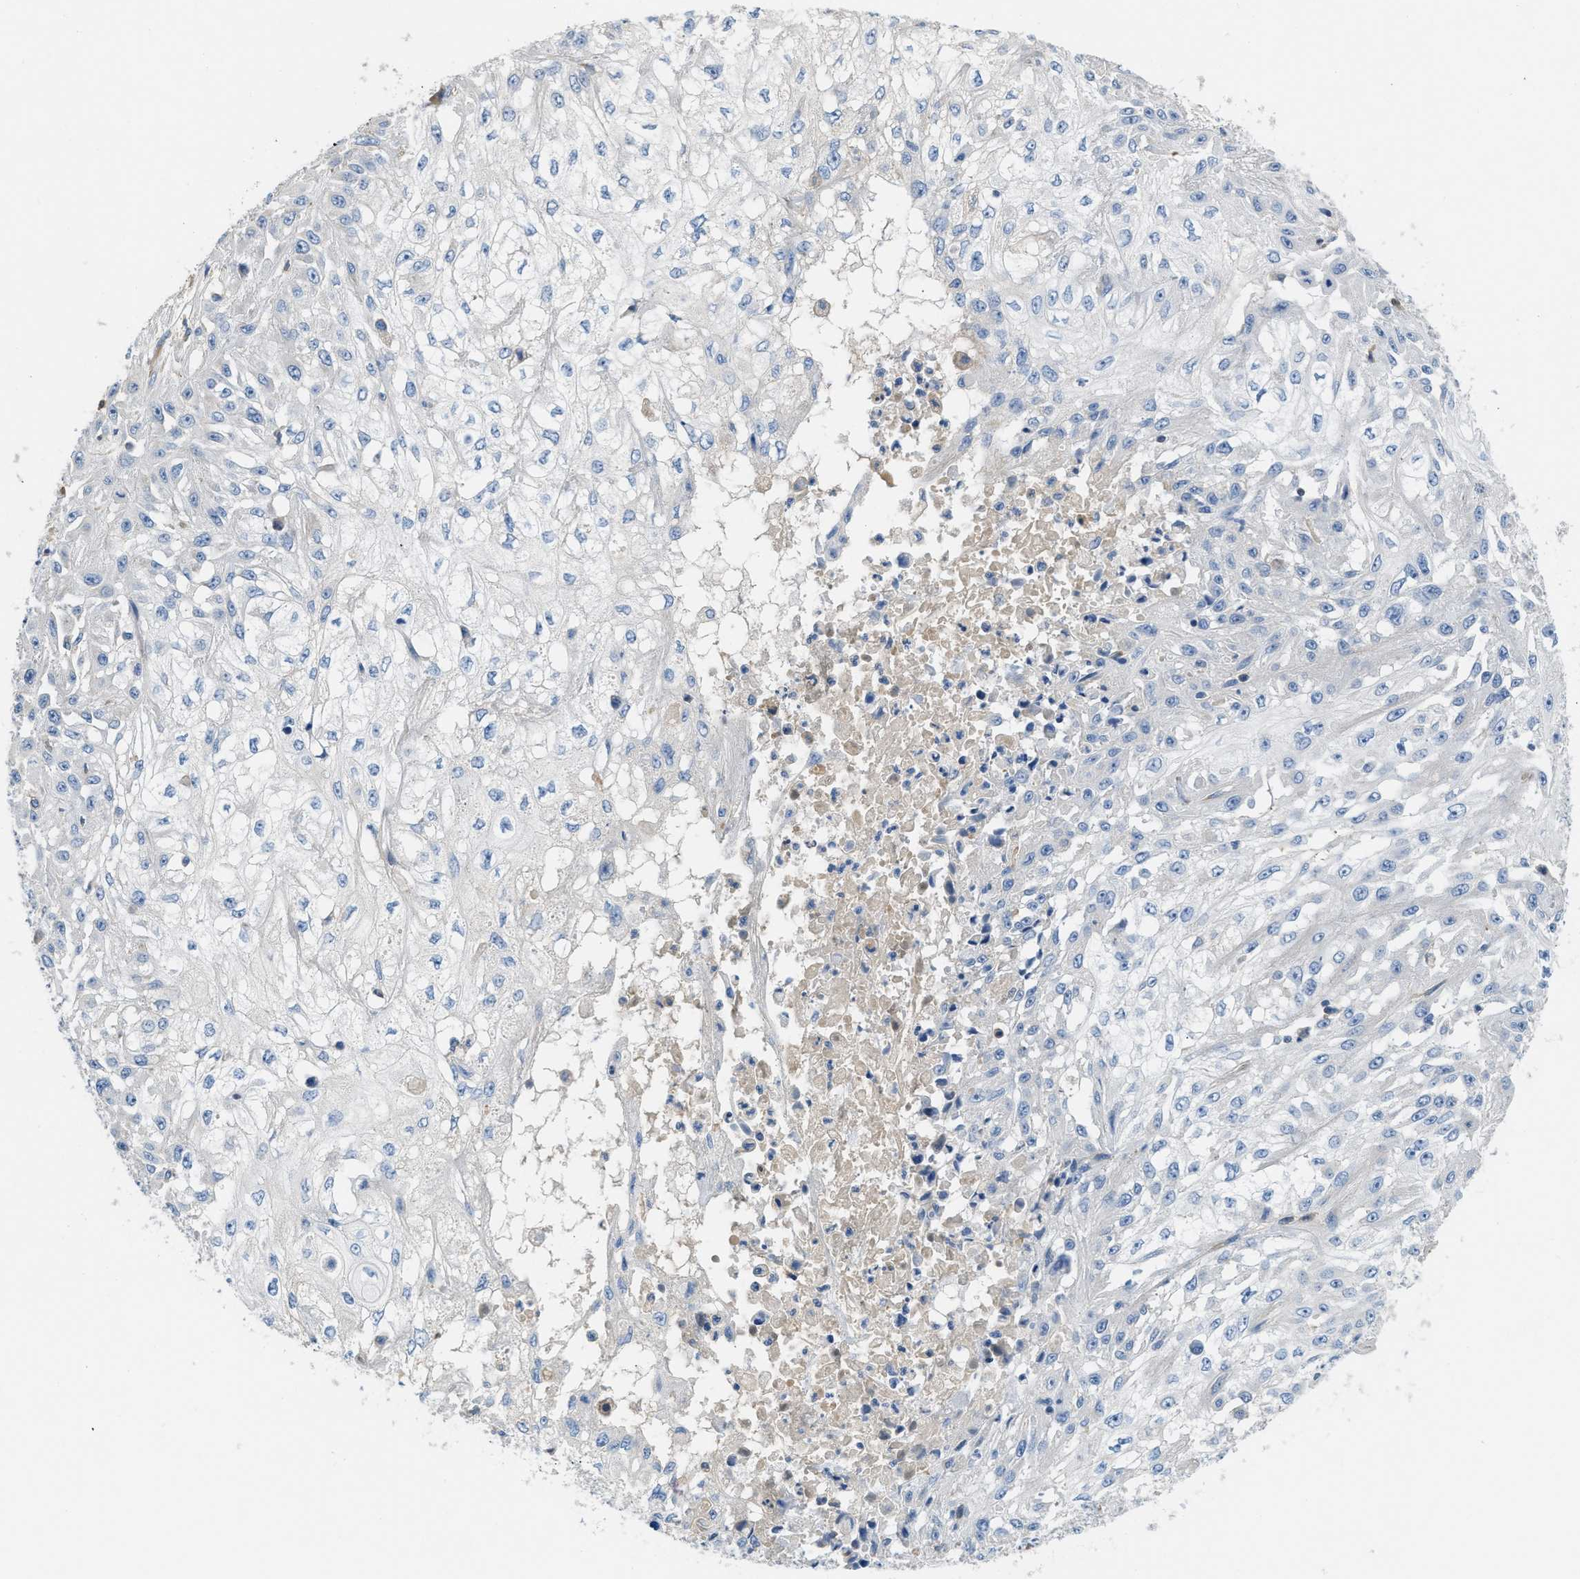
{"staining": {"intensity": "negative", "quantity": "none", "location": "none"}, "tissue": "skin cancer", "cell_type": "Tumor cells", "image_type": "cancer", "snomed": [{"axis": "morphology", "description": "Squamous cell carcinoma, NOS"}, {"axis": "morphology", "description": "Squamous cell carcinoma, metastatic, NOS"}, {"axis": "topography", "description": "Skin"}, {"axis": "topography", "description": "Lymph node"}], "caption": "A micrograph of human skin squamous cell carcinoma is negative for staining in tumor cells.", "gene": "C1S", "patient": {"sex": "male", "age": 75}}